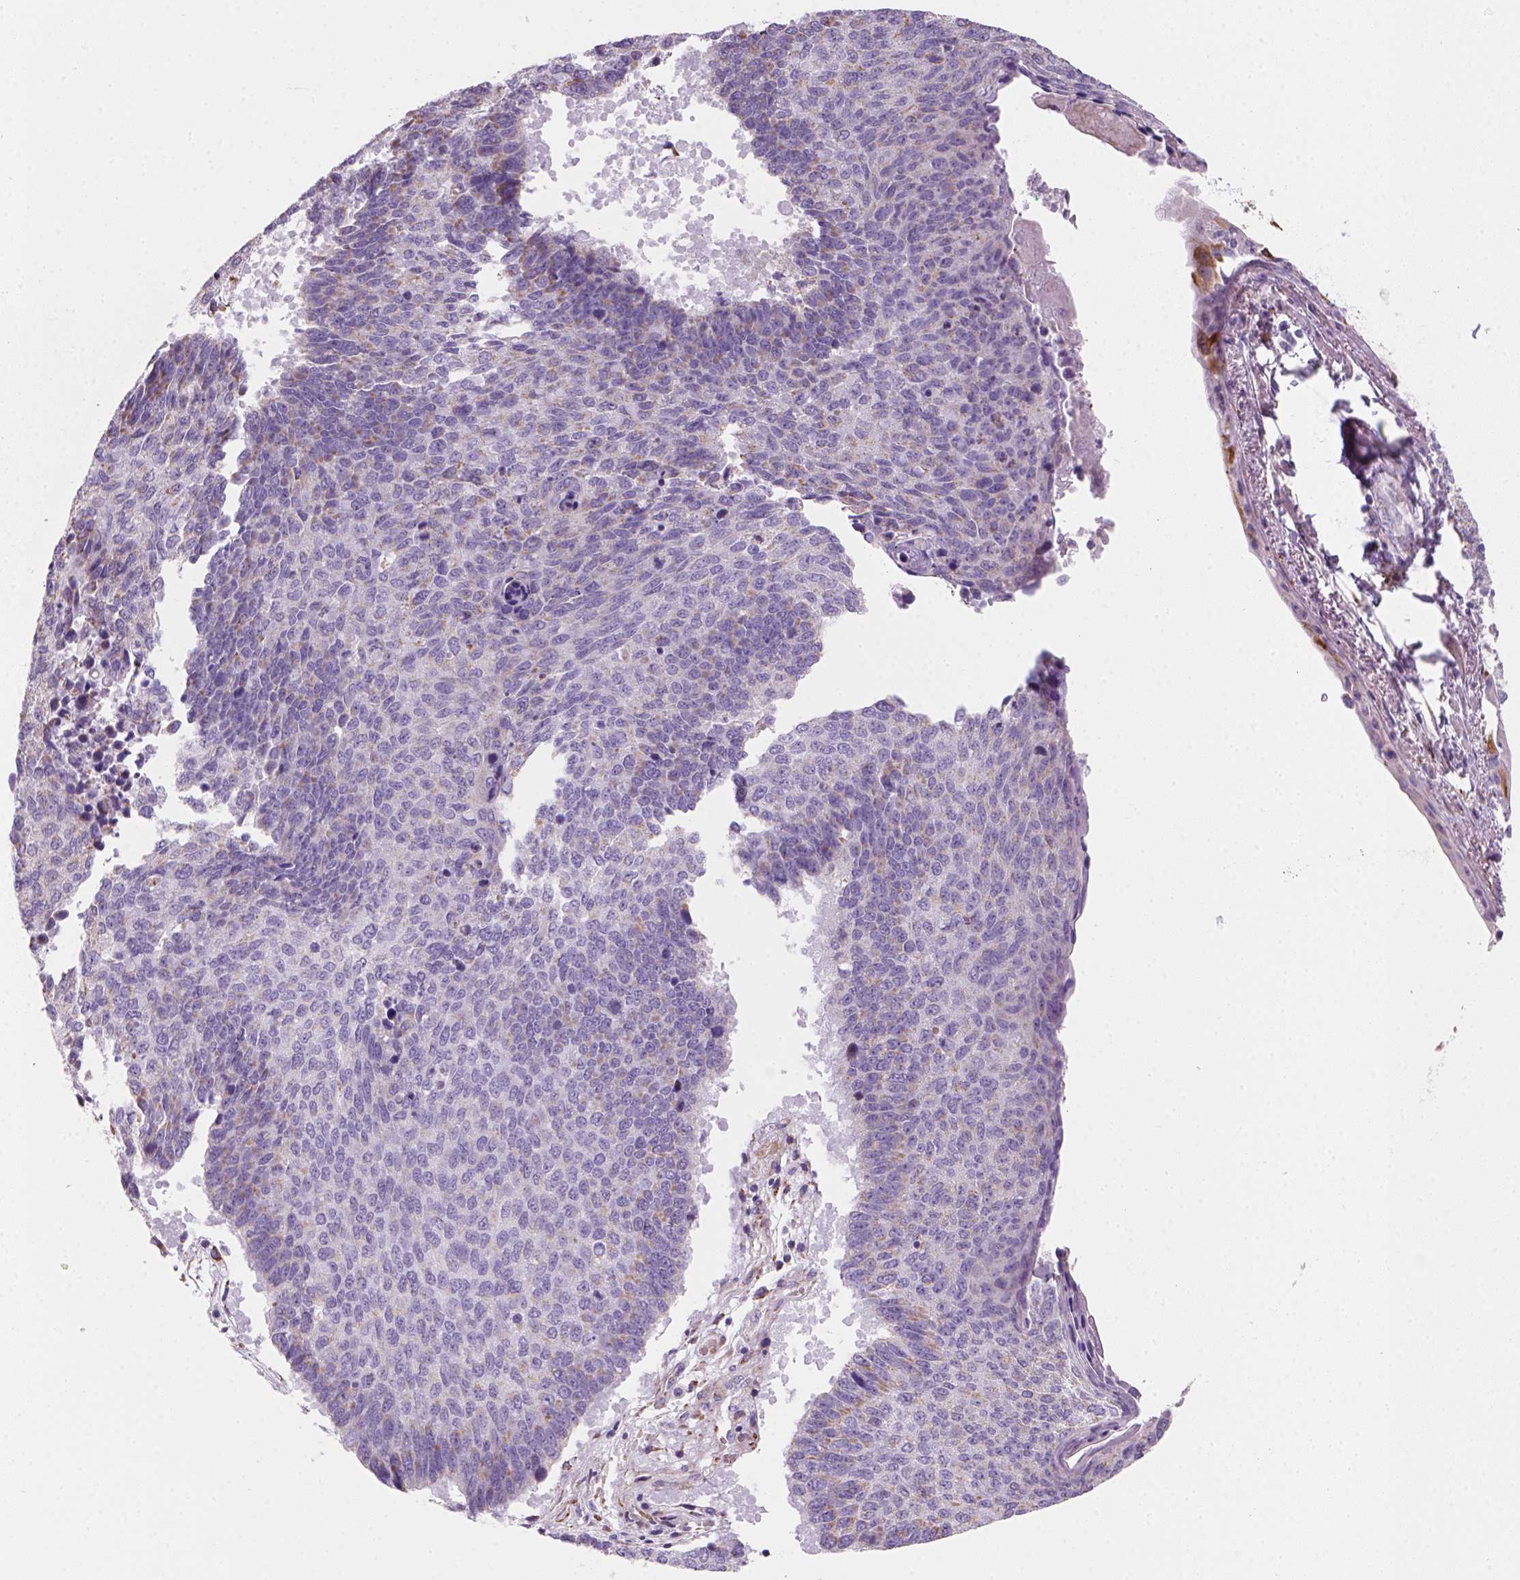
{"staining": {"intensity": "weak", "quantity": "<25%", "location": "cytoplasmic/membranous"}, "tissue": "lung cancer", "cell_type": "Tumor cells", "image_type": "cancer", "snomed": [{"axis": "morphology", "description": "Squamous cell carcinoma, NOS"}, {"axis": "topography", "description": "Lung"}], "caption": "IHC of lung cancer exhibits no positivity in tumor cells.", "gene": "CES2", "patient": {"sex": "male", "age": 73}}